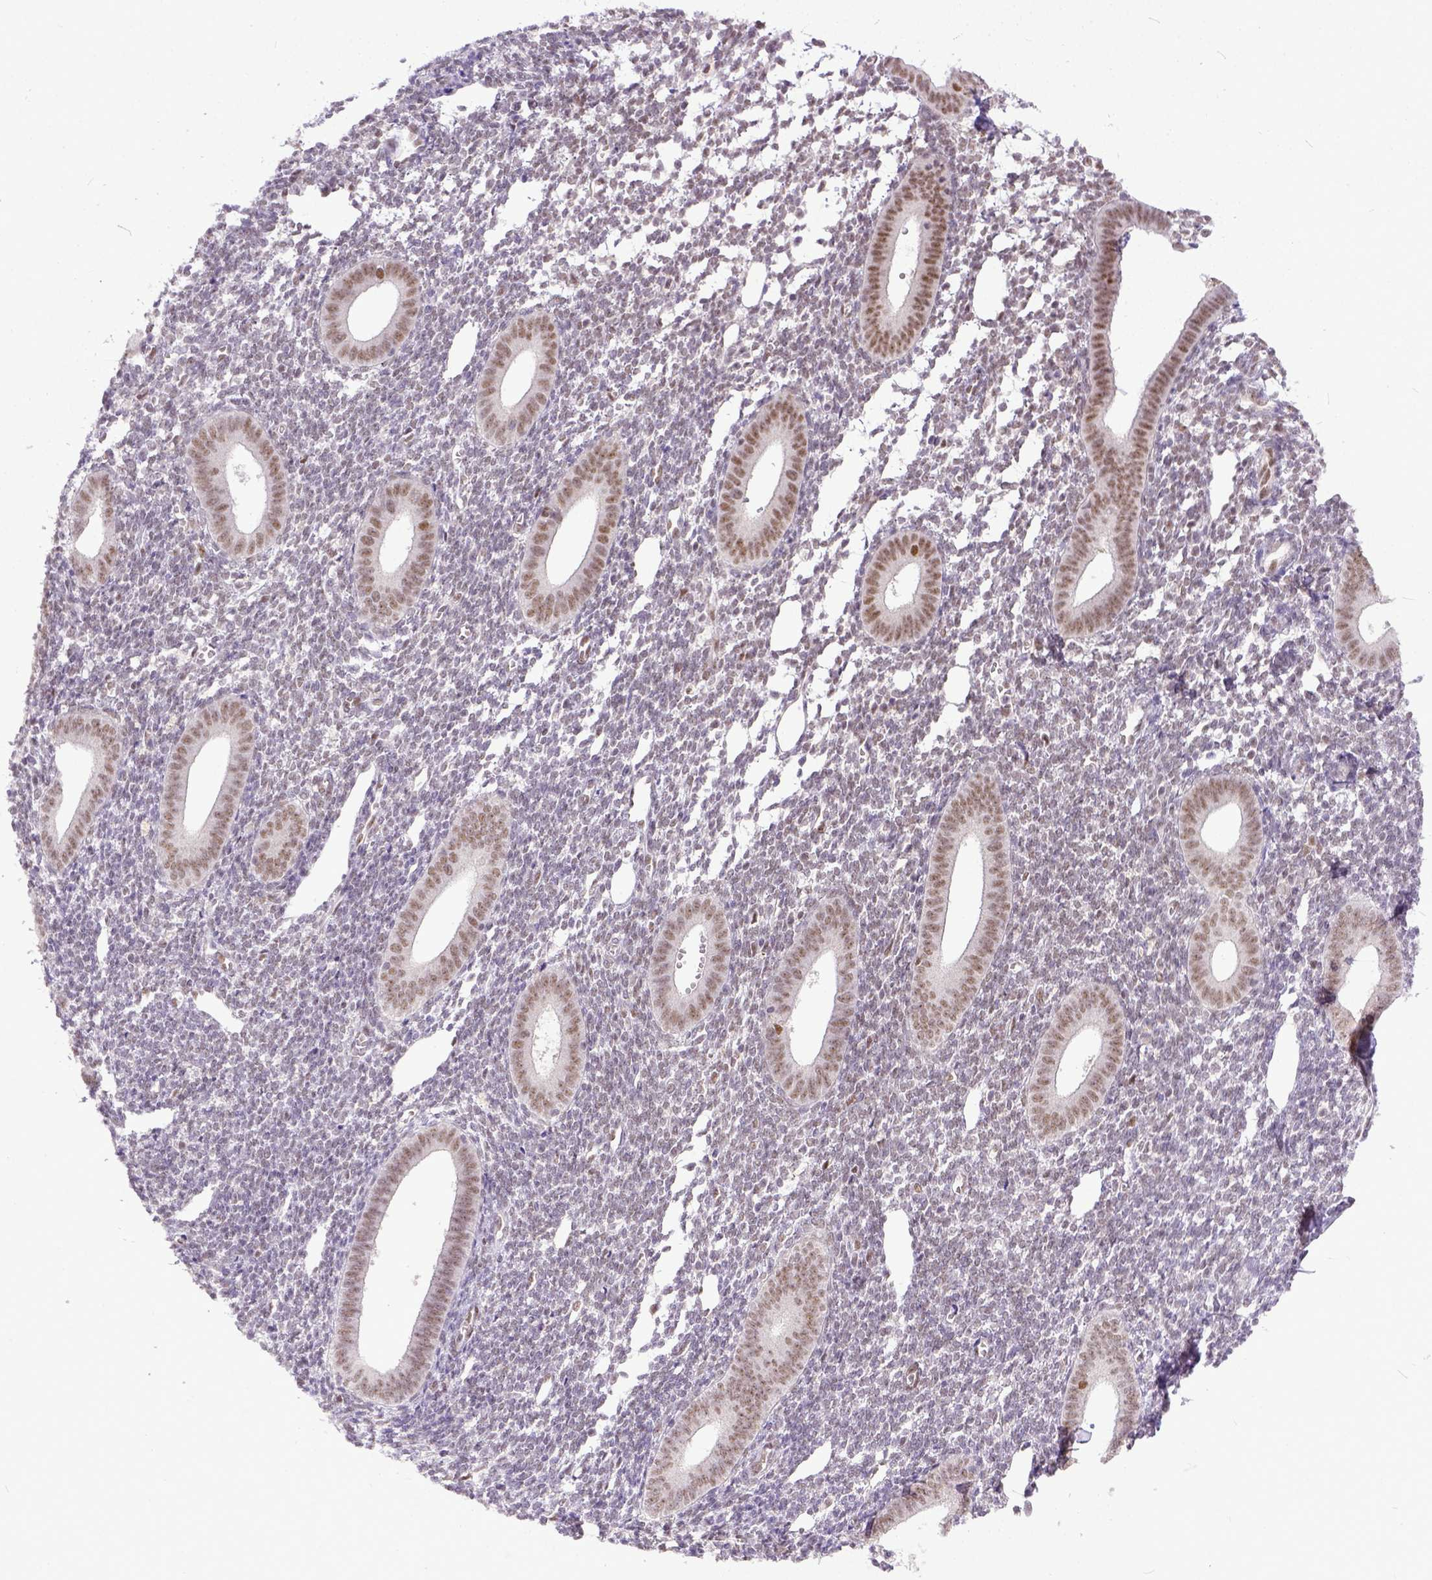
{"staining": {"intensity": "weak", "quantity": "25%-75%", "location": "nuclear"}, "tissue": "endometrium", "cell_type": "Cells in endometrial stroma", "image_type": "normal", "snomed": [{"axis": "morphology", "description": "Normal tissue, NOS"}, {"axis": "topography", "description": "Endometrium"}], "caption": "IHC (DAB) staining of normal human endometrium shows weak nuclear protein positivity in about 25%-75% of cells in endometrial stroma.", "gene": "ERCC1", "patient": {"sex": "female", "age": 25}}